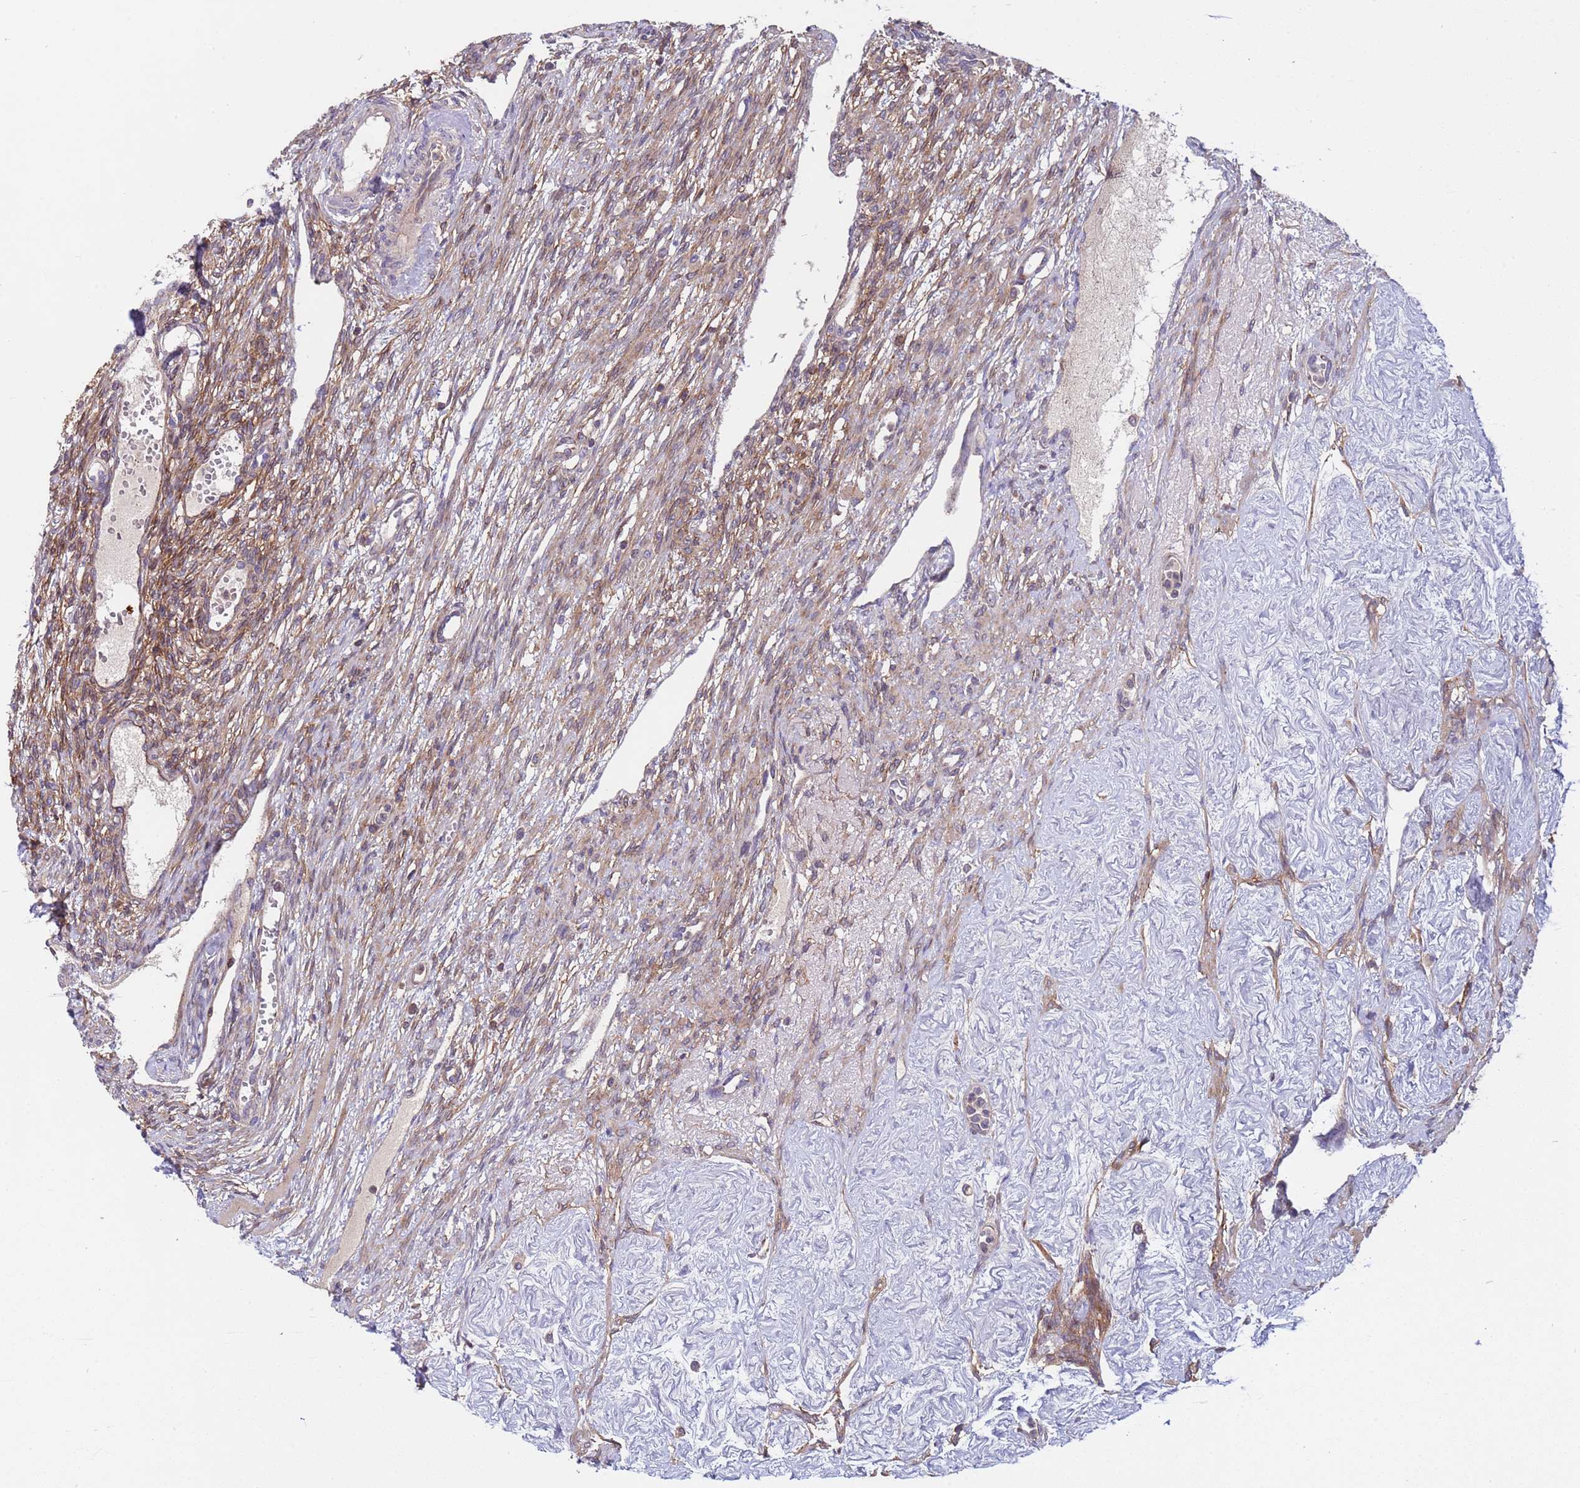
{"staining": {"intensity": "moderate", "quantity": ">75%", "location": "cytoplasmic/membranous"}, "tissue": "ovary", "cell_type": "Ovarian stroma cells", "image_type": "normal", "snomed": [{"axis": "morphology", "description": "Normal tissue, NOS"}, {"axis": "morphology", "description": "Cyst, NOS"}, {"axis": "topography", "description": "Ovary"}], "caption": "Human ovary stained for a protein (brown) demonstrates moderate cytoplasmic/membranous positive expression in approximately >75% of ovarian stroma cells.", "gene": "ACAD8", "patient": {"sex": "female", "age": 33}}